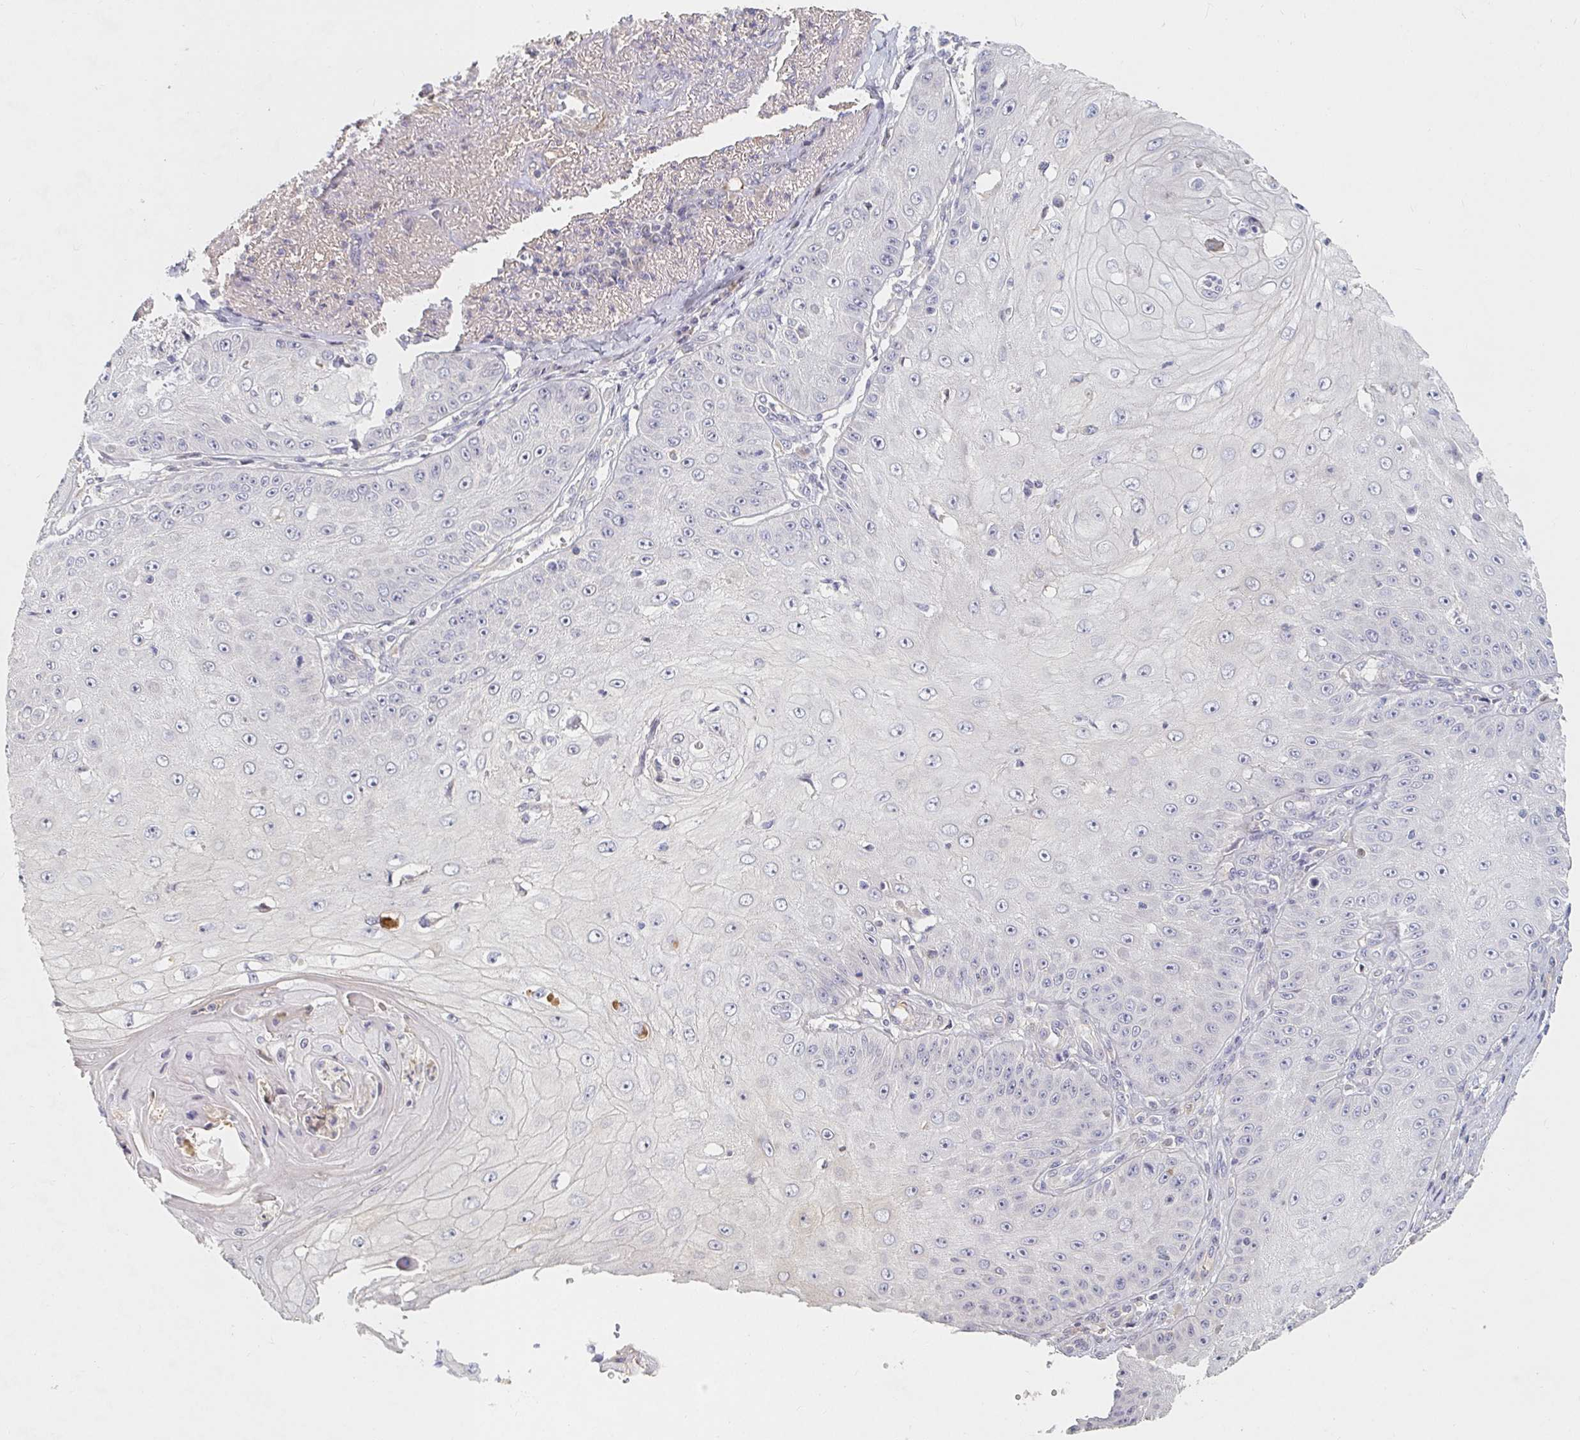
{"staining": {"intensity": "negative", "quantity": "none", "location": "none"}, "tissue": "skin cancer", "cell_type": "Tumor cells", "image_type": "cancer", "snomed": [{"axis": "morphology", "description": "Squamous cell carcinoma, NOS"}, {"axis": "topography", "description": "Skin"}], "caption": "An immunohistochemistry (IHC) photomicrograph of skin squamous cell carcinoma is shown. There is no staining in tumor cells of skin squamous cell carcinoma. (Immunohistochemistry (ihc), brightfield microscopy, high magnification).", "gene": "NME9", "patient": {"sex": "male", "age": 70}}